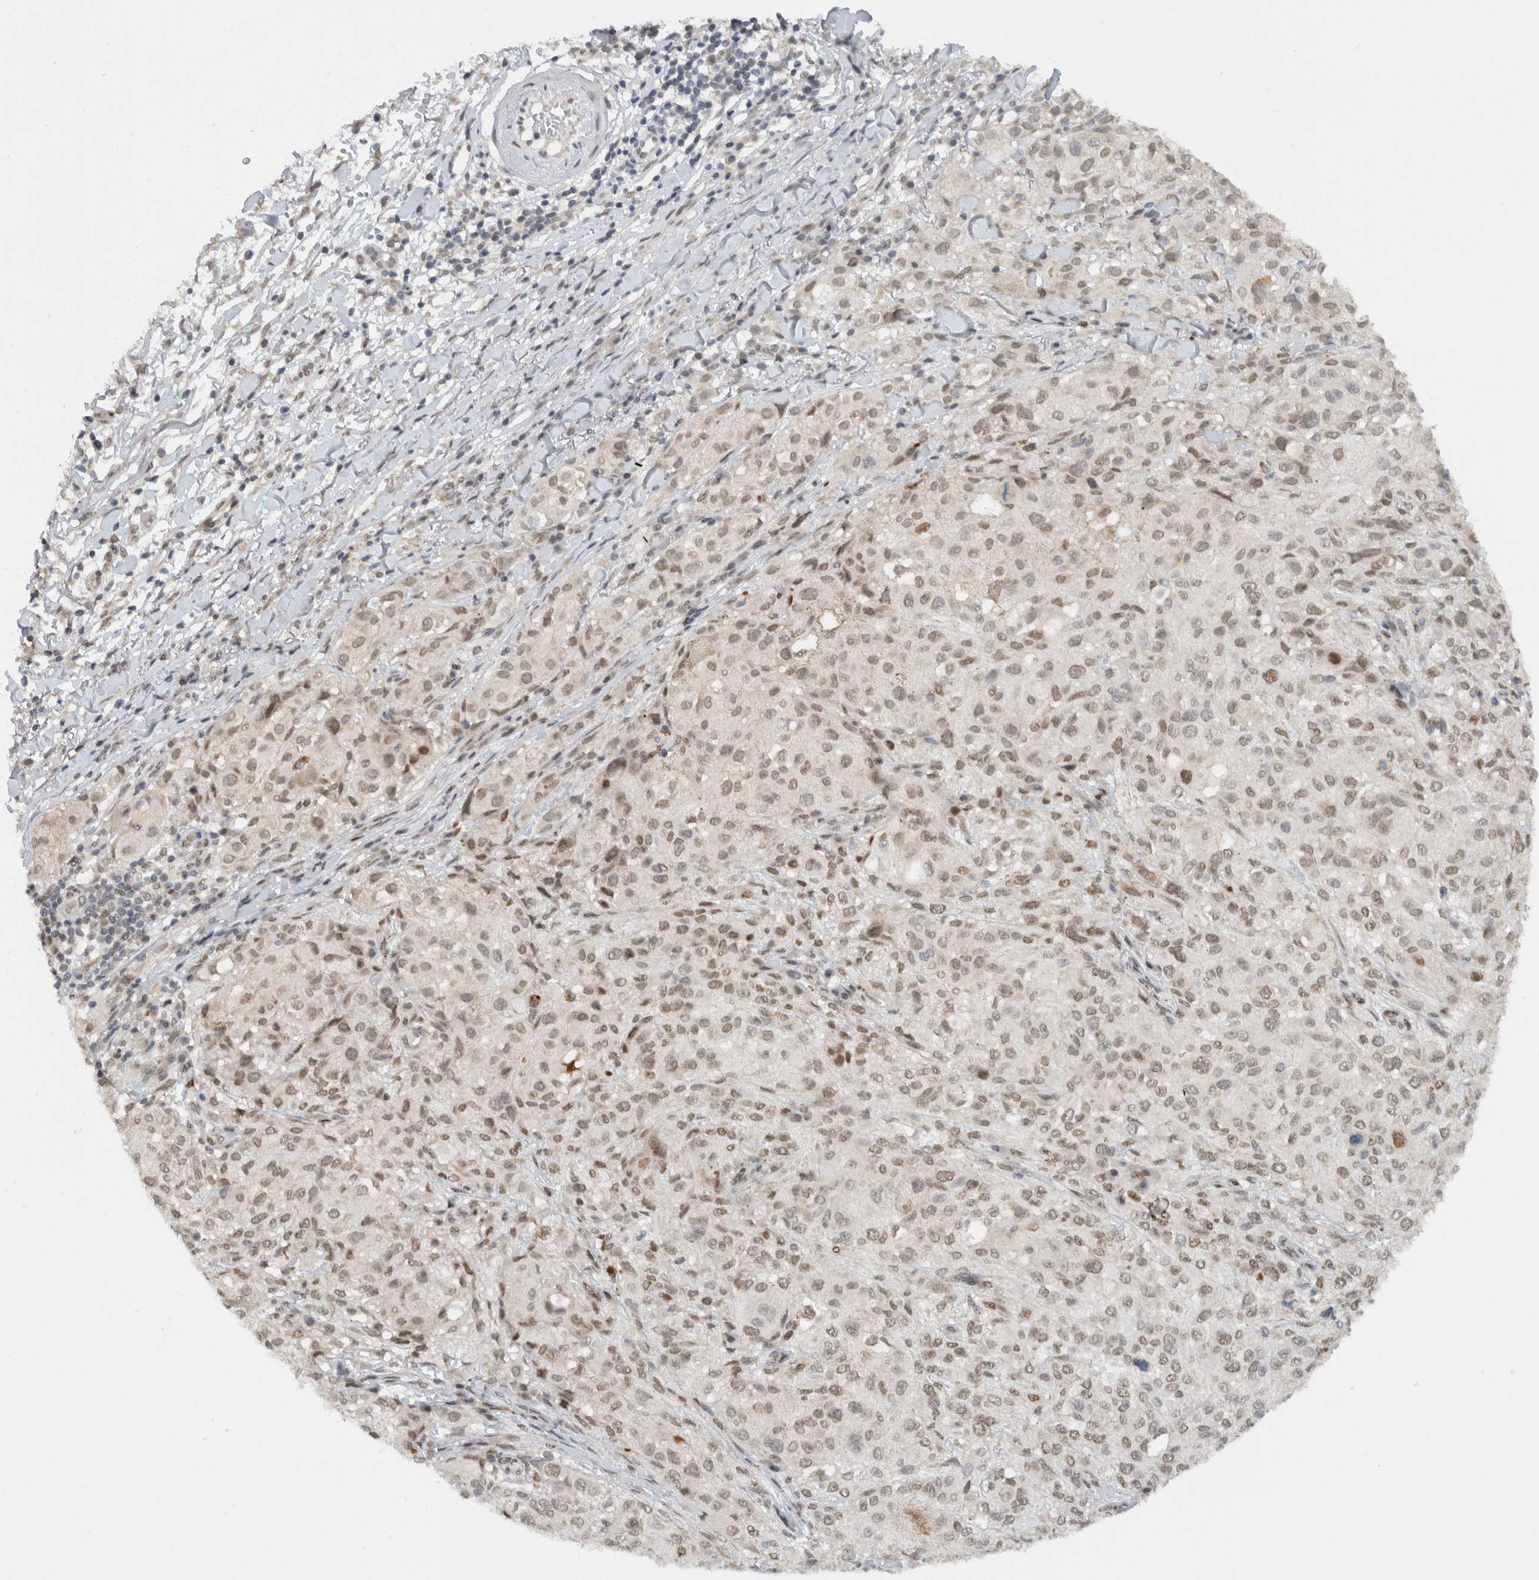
{"staining": {"intensity": "weak", "quantity": ">75%", "location": "nuclear"}, "tissue": "melanoma", "cell_type": "Tumor cells", "image_type": "cancer", "snomed": [{"axis": "morphology", "description": "Necrosis, NOS"}, {"axis": "morphology", "description": "Malignant melanoma, NOS"}, {"axis": "topography", "description": "Skin"}], "caption": "Malignant melanoma was stained to show a protein in brown. There is low levels of weak nuclear expression in about >75% of tumor cells.", "gene": "HNRNPR", "patient": {"sex": "female", "age": 87}}